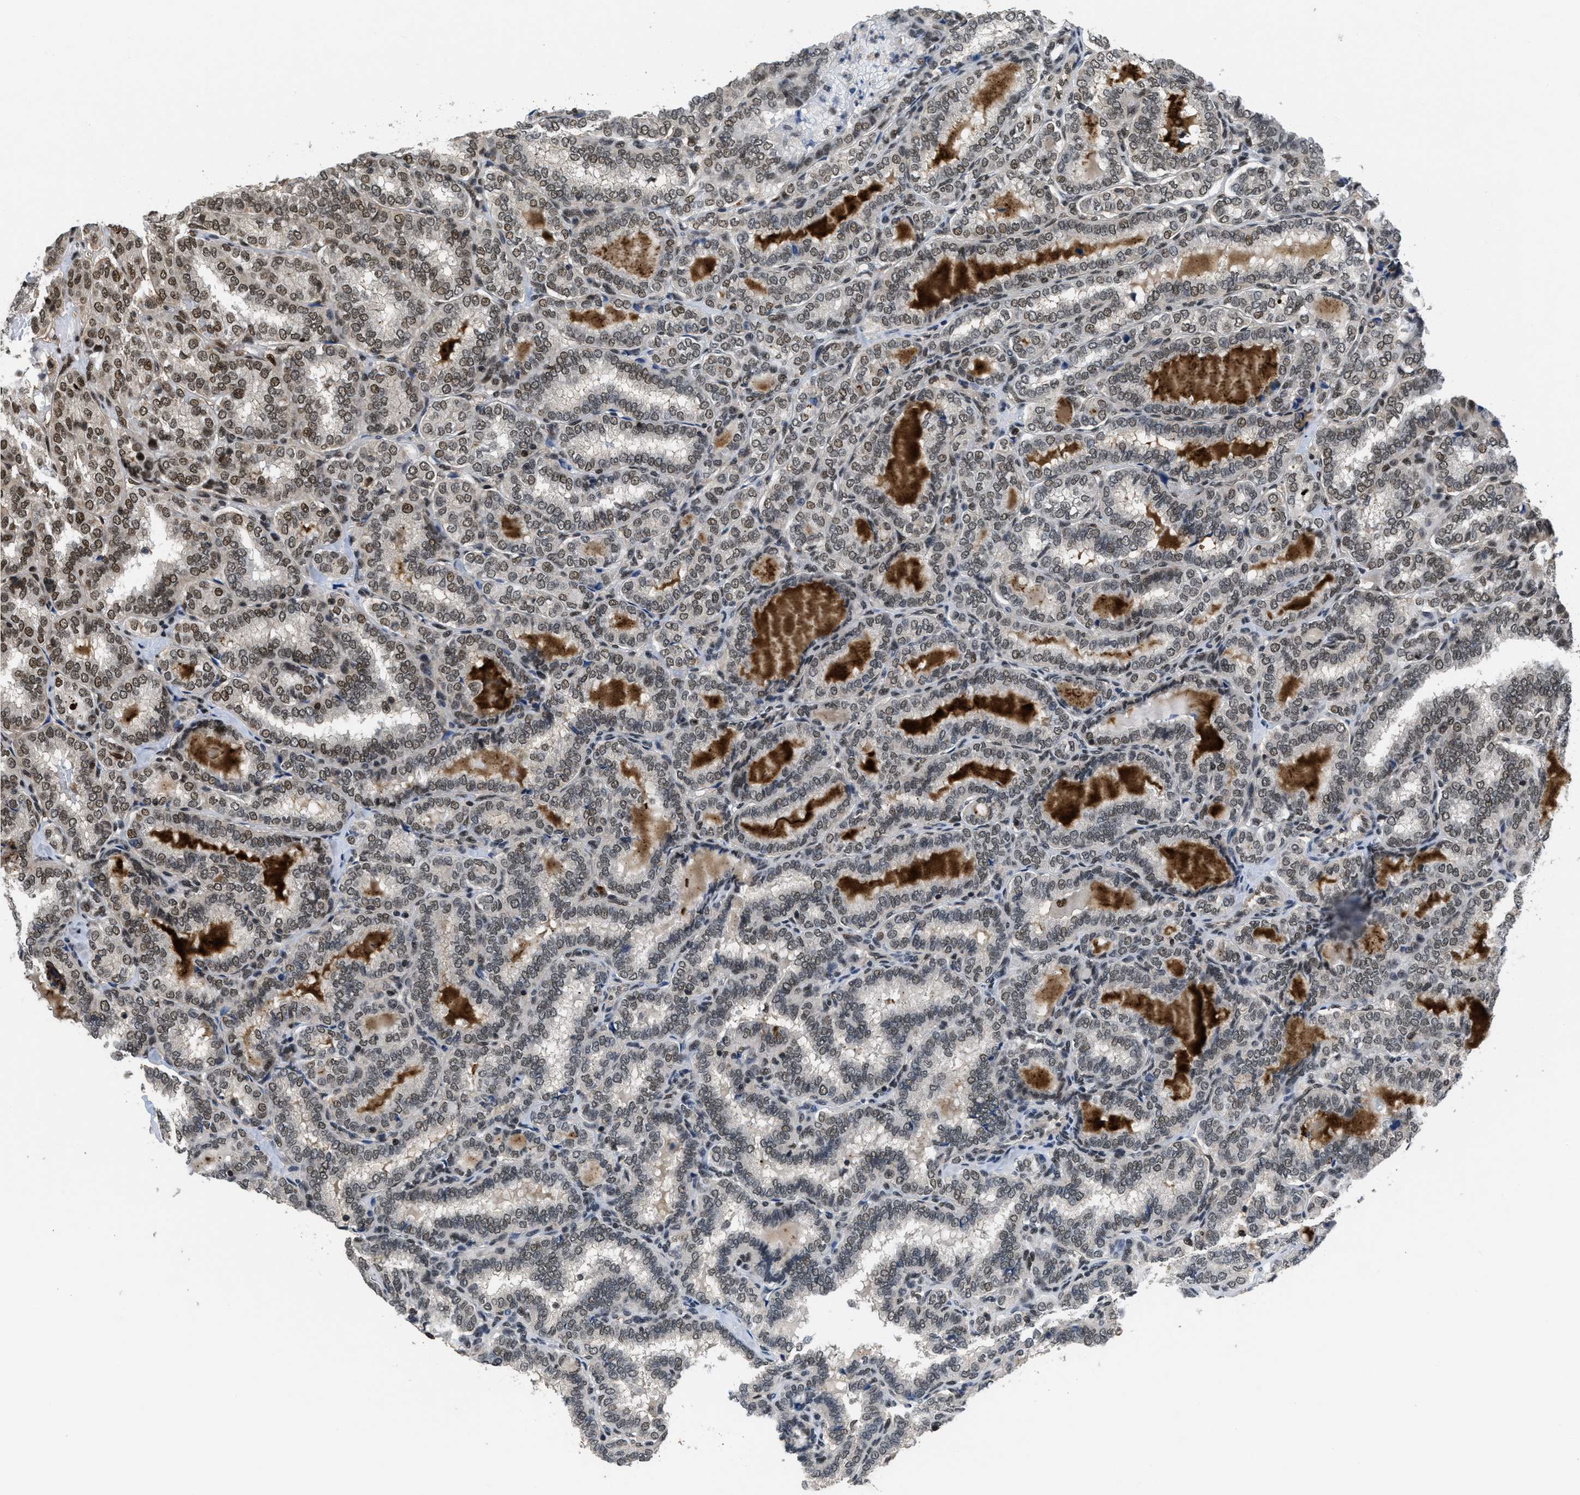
{"staining": {"intensity": "strong", "quantity": ">75%", "location": "nuclear"}, "tissue": "thyroid cancer", "cell_type": "Tumor cells", "image_type": "cancer", "snomed": [{"axis": "morphology", "description": "Normal tissue, NOS"}, {"axis": "morphology", "description": "Papillary adenocarcinoma, NOS"}, {"axis": "topography", "description": "Thyroid gland"}], "caption": "This micrograph displays papillary adenocarcinoma (thyroid) stained with immunohistochemistry (IHC) to label a protein in brown. The nuclear of tumor cells show strong positivity for the protein. Nuclei are counter-stained blue.", "gene": "CUL4B", "patient": {"sex": "female", "age": 30}}